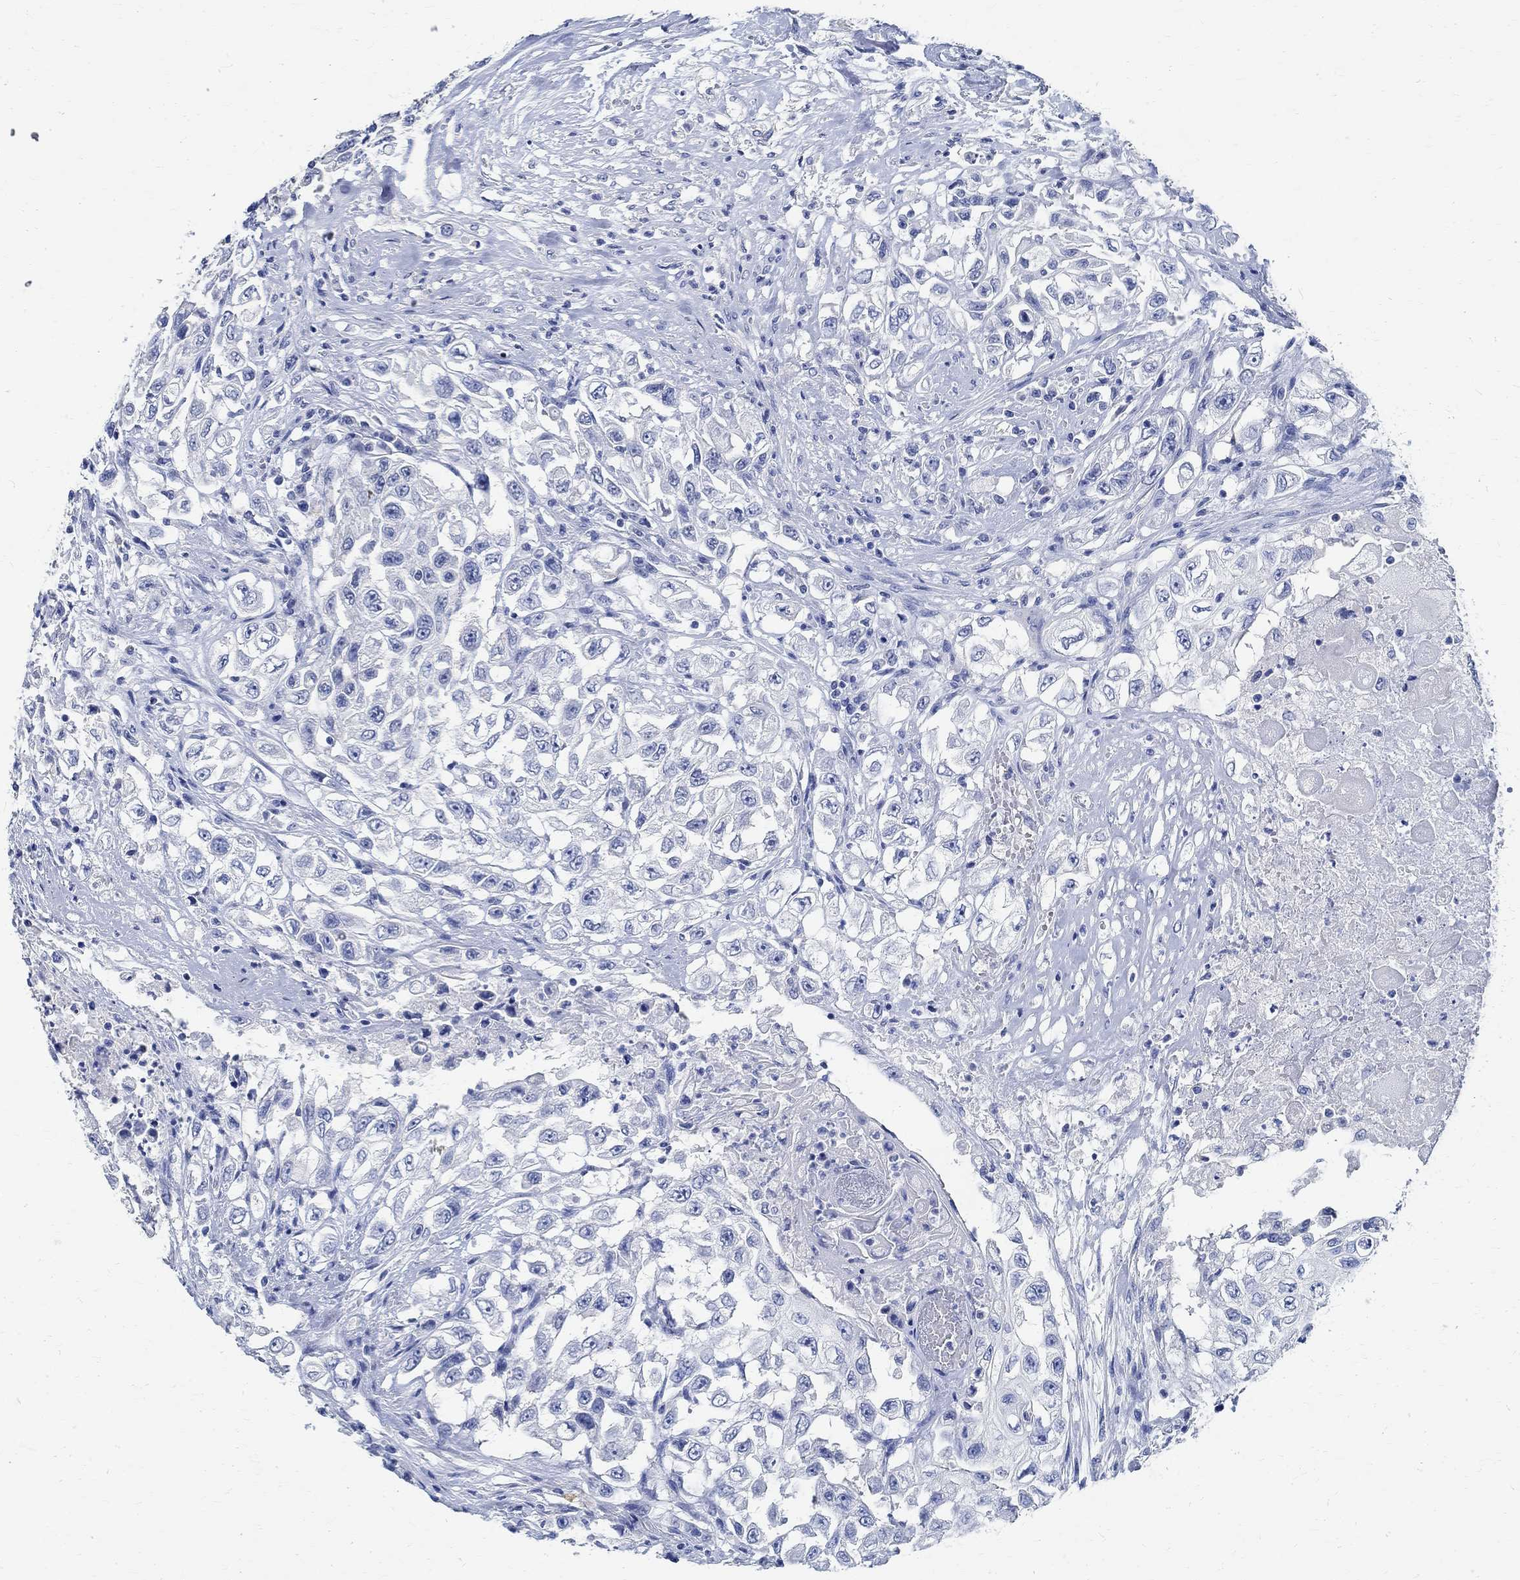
{"staining": {"intensity": "negative", "quantity": "none", "location": "none"}, "tissue": "urothelial cancer", "cell_type": "Tumor cells", "image_type": "cancer", "snomed": [{"axis": "morphology", "description": "Urothelial carcinoma, High grade"}, {"axis": "topography", "description": "Urinary bladder"}], "caption": "Immunohistochemistry of high-grade urothelial carcinoma reveals no staining in tumor cells.", "gene": "PRX", "patient": {"sex": "female", "age": 56}}